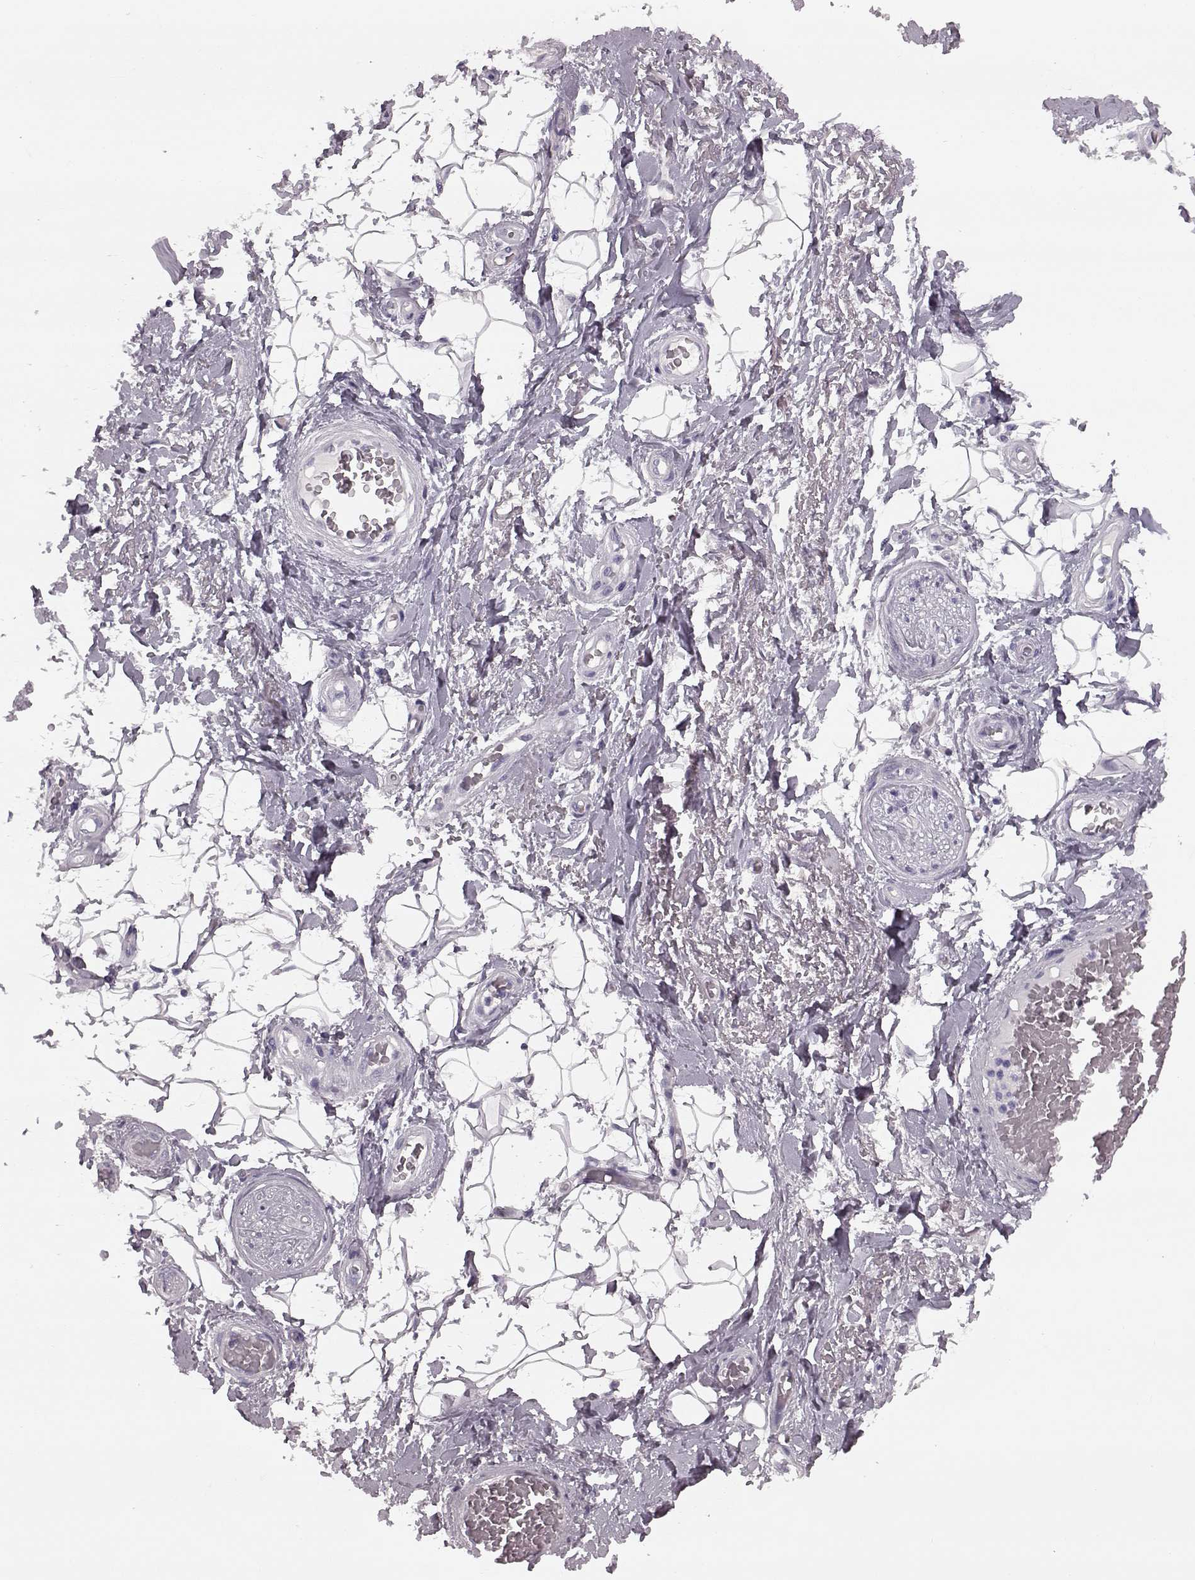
{"staining": {"intensity": "negative", "quantity": "none", "location": "none"}, "tissue": "adipose tissue", "cell_type": "Adipocytes", "image_type": "normal", "snomed": [{"axis": "morphology", "description": "Normal tissue, NOS"}, {"axis": "topography", "description": "Anal"}, {"axis": "topography", "description": "Peripheral nerve tissue"}], "caption": "DAB immunohistochemical staining of benign adipose tissue shows no significant staining in adipocytes. (Brightfield microscopy of DAB (3,3'-diaminobenzidine) IHC at high magnification).", "gene": "PRPH2", "patient": {"sex": "male", "age": 53}}